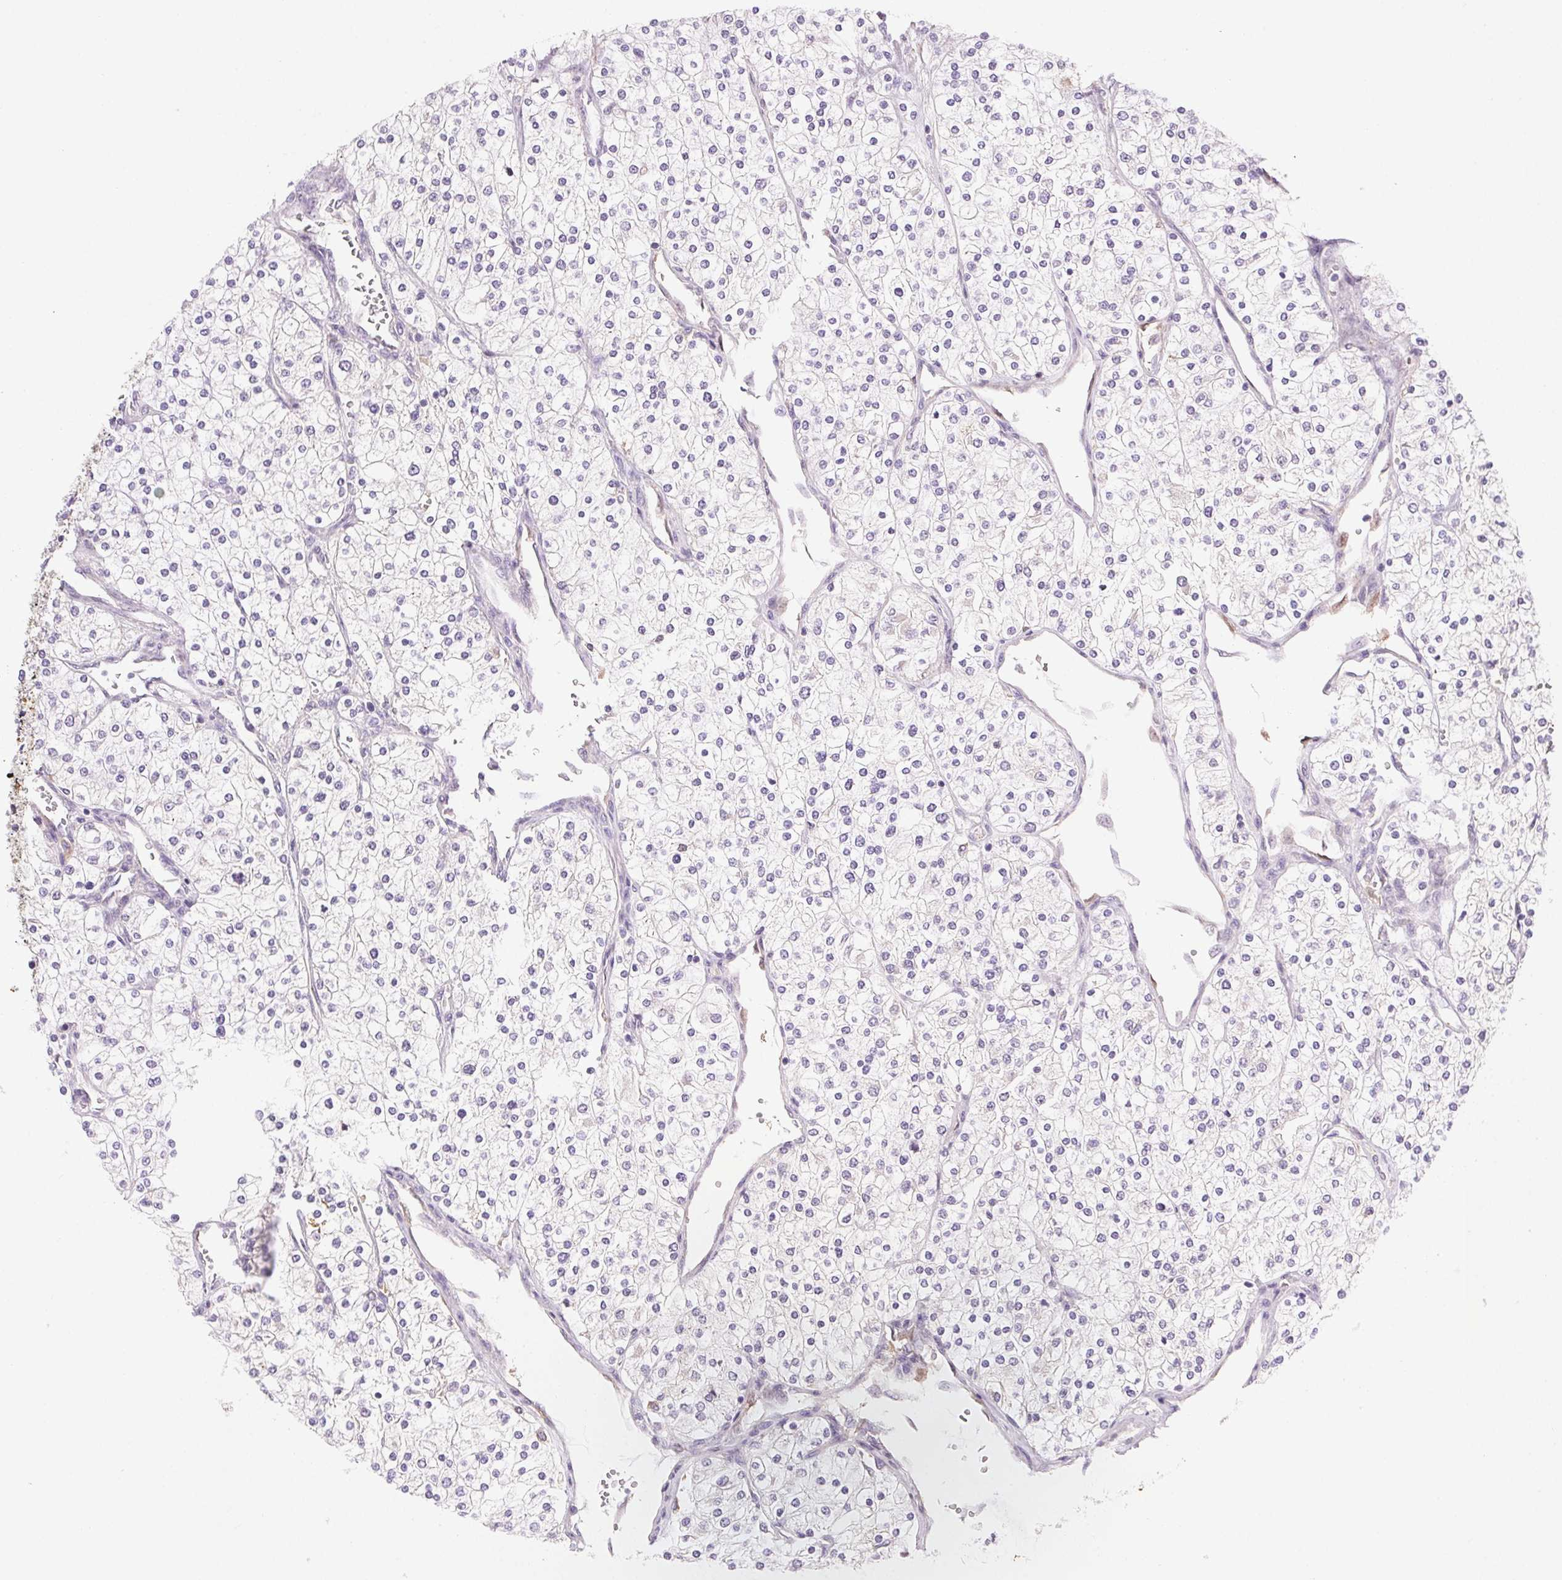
{"staining": {"intensity": "negative", "quantity": "none", "location": "none"}, "tissue": "renal cancer", "cell_type": "Tumor cells", "image_type": "cancer", "snomed": [{"axis": "morphology", "description": "Adenocarcinoma, NOS"}, {"axis": "topography", "description": "Kidney"}], "caption": "The histopathology image shows no significant positivity in tumor cells of renal cancer (adenocarcinoma). (Stains: DAB immunohistochemistry (IHC) with hematoxylin counter stain, Microscopy: brightfield microscopy at high magnification).", "gene": "FGA", "patient": {"sex": "male", "age": 80}}